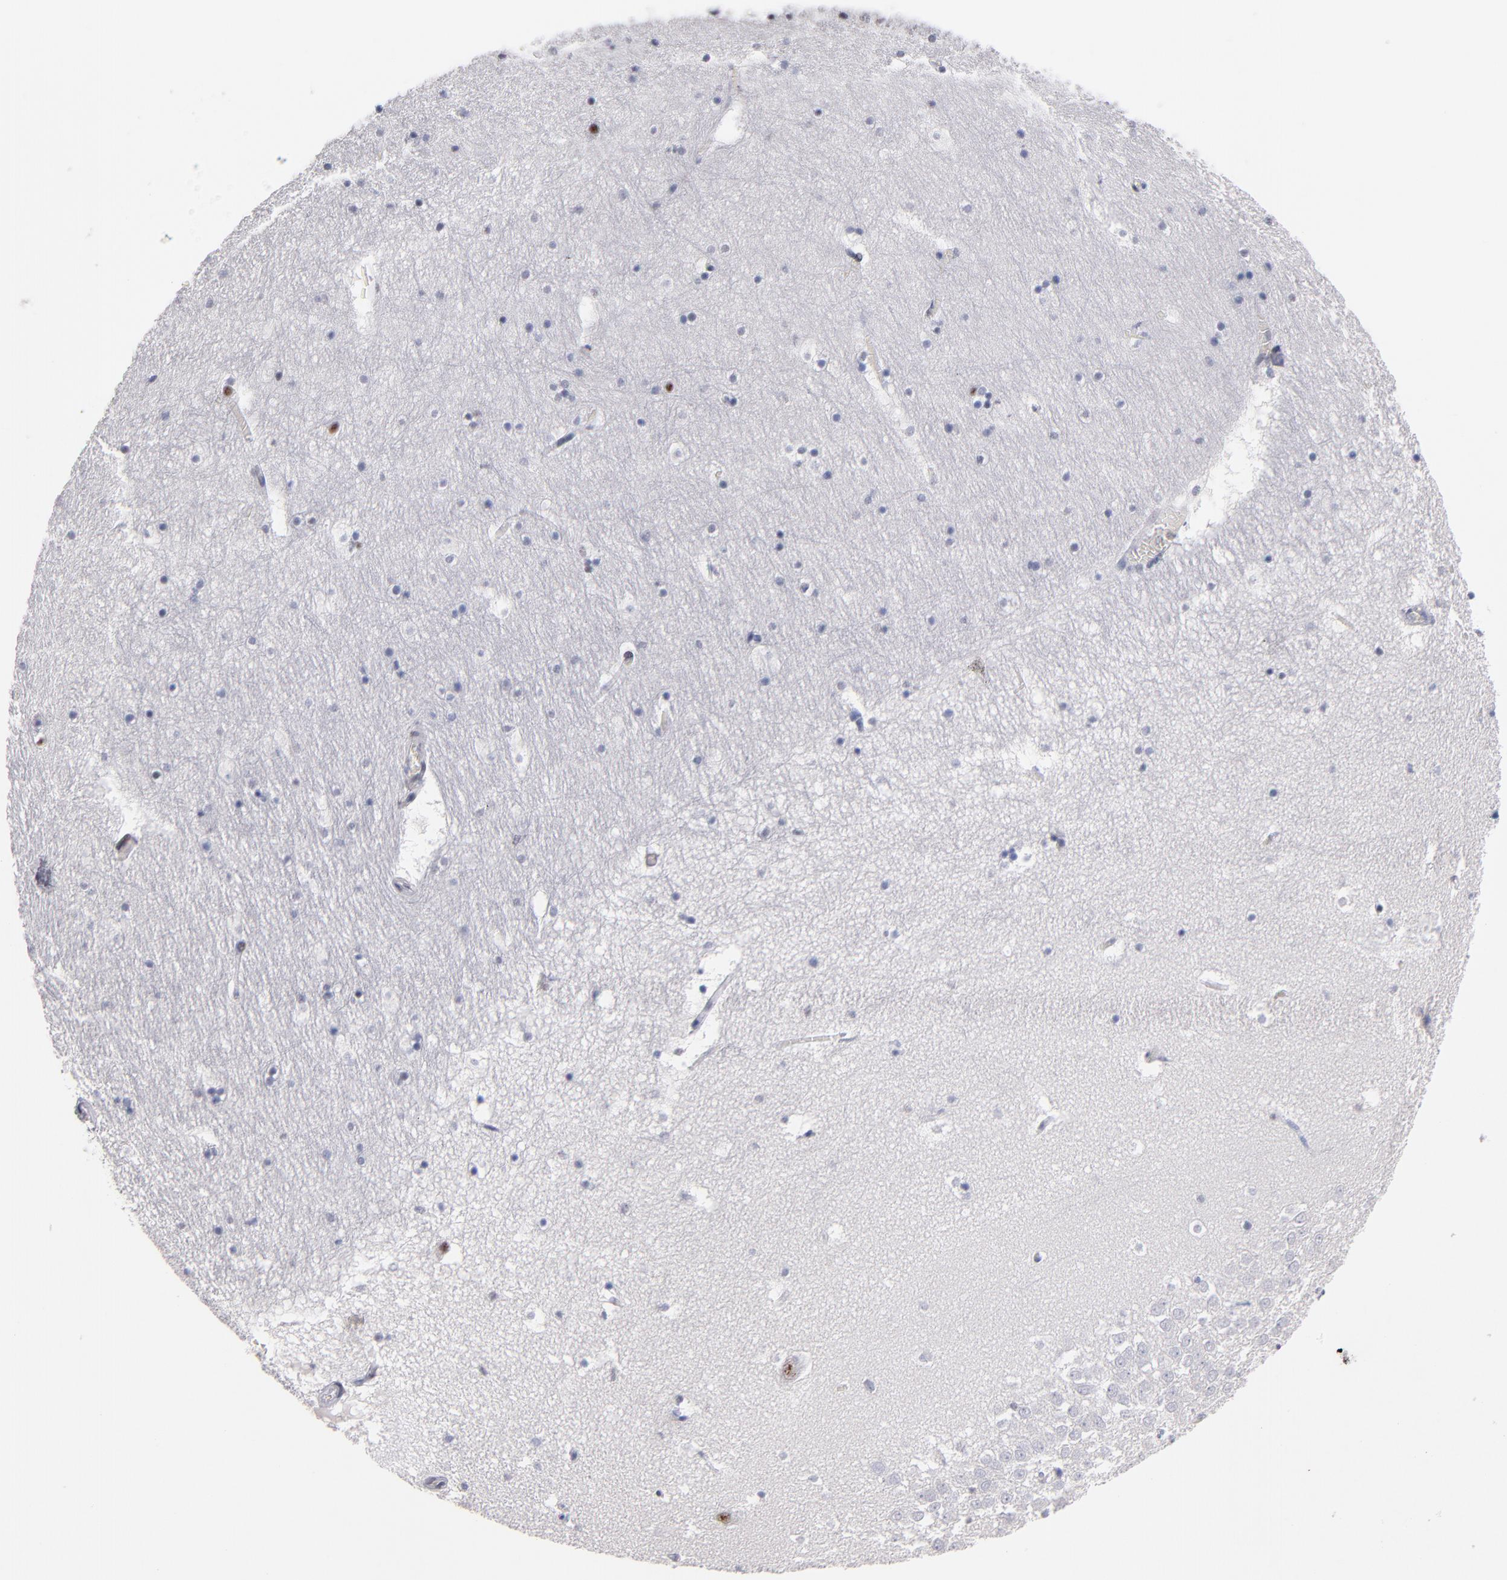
{"staining": {"intensity": "negative", "quantity": "none", "location": "none"}, "tissue": "hippocampus", "cell_type": "Glial cells", "image_type": "normal", "snomed": [{"axis": "morphology", "description": "Normal tissue, NOS"}, {"axis": "topography", "description": "Hippocampus"}], "caption": "IHC of normal hippocampus exhibits no staining in glial cells.", "gene": "RAF1", "patient": {"sex": "male", "age": 45}}